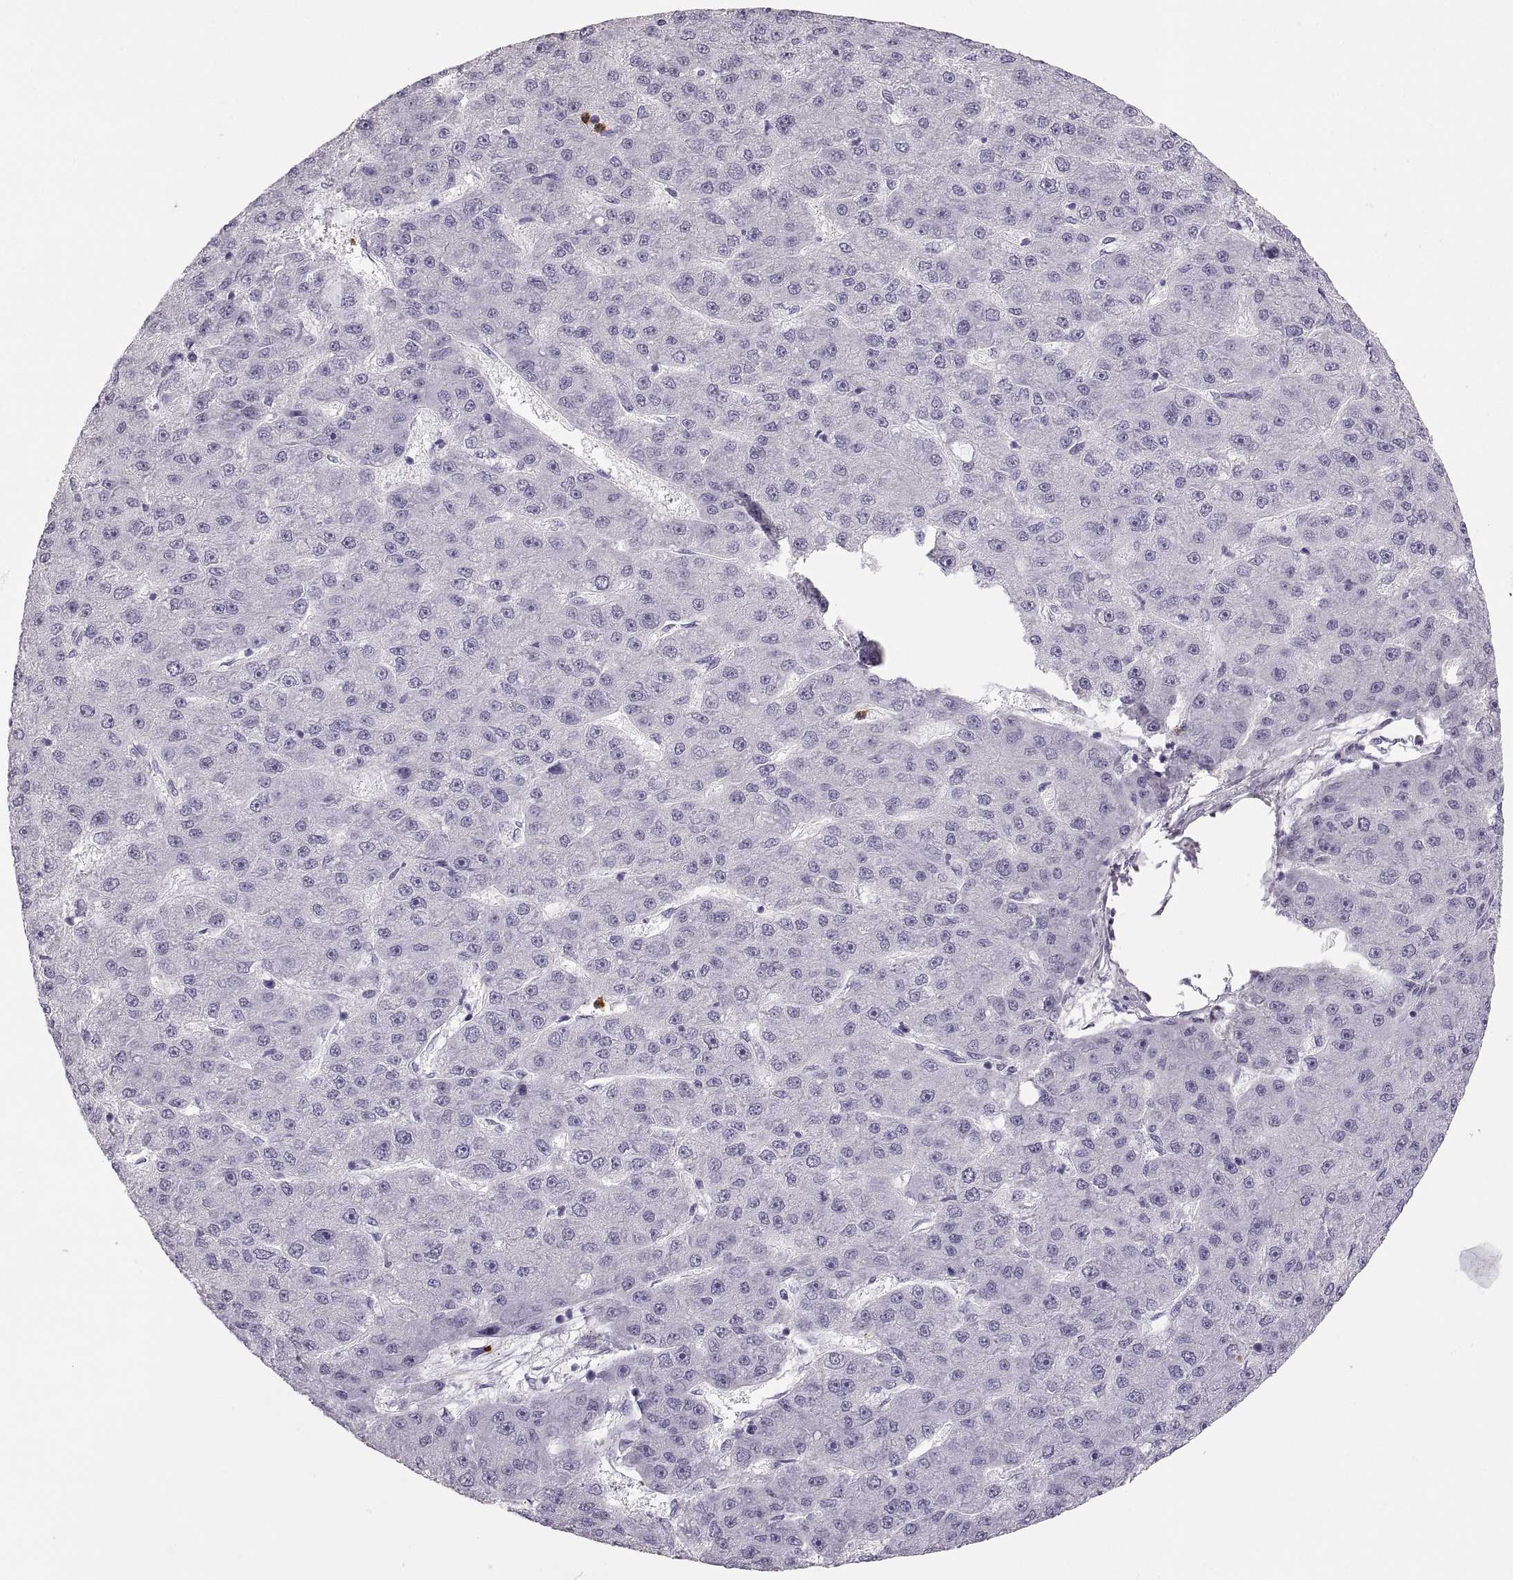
{"staining": {"intensity": "negative", "quantity": "none", "location": "none"}, "tissue": "liver cancer", "cell_type": "Tumor cells", "image_type": "cancer", "snomed": [{"axis": "morphology", "description": "Carcinoma, Hepatocellular, NOS"}, {"axis": "topography", "description": "Liver"}], "caption": "Immunohistochemistry histopathology image of neoplastic tissue: liver hepatocellular carcinoma stained with DAB demonstrates no significant protein positivity in tumor cells. Nuclei are stained in blue.", "gene": "MILR1", "patient": {"sex": "male", "age": 67}}